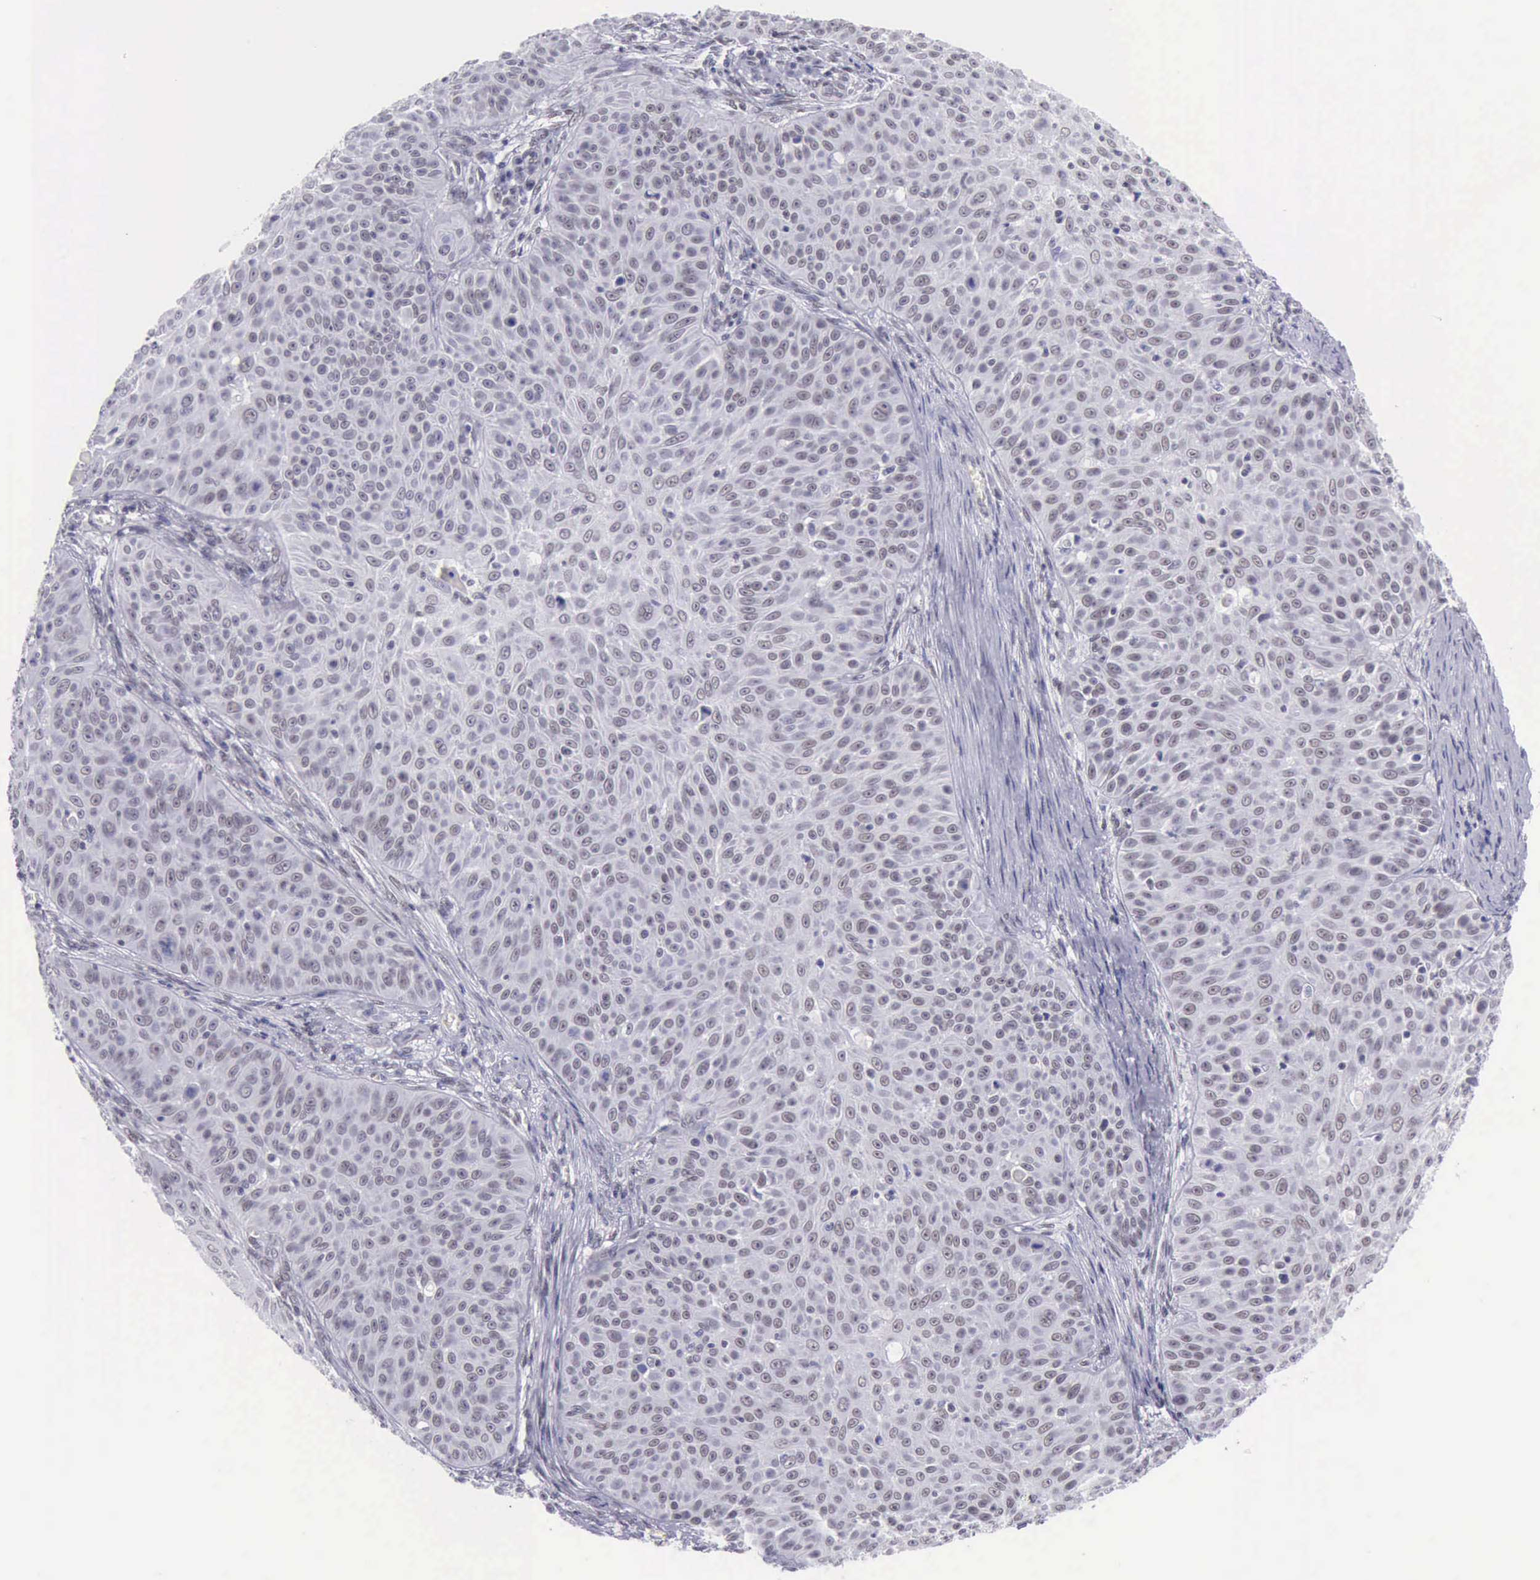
{"staining": {"intensity": "negative", "quantity": "none", "location": "none"}, "tissue": "skin cancer", "cell_type": "Tumor cells", "image_type": "cancer", "snomed": [{"axis": "morphology", "description": "Squamous cell carcinoma, NOS"}, {"axis": "topography", "description": "Skin"}], "caption": "IHC micrograph of neoplastic tissue: human skin squamous cell carcinoma stained with DAB exhibits no significant protein positivity in tumor cells.", "gene": "EP300", "patient": {"sex": "male", "age": 82}}